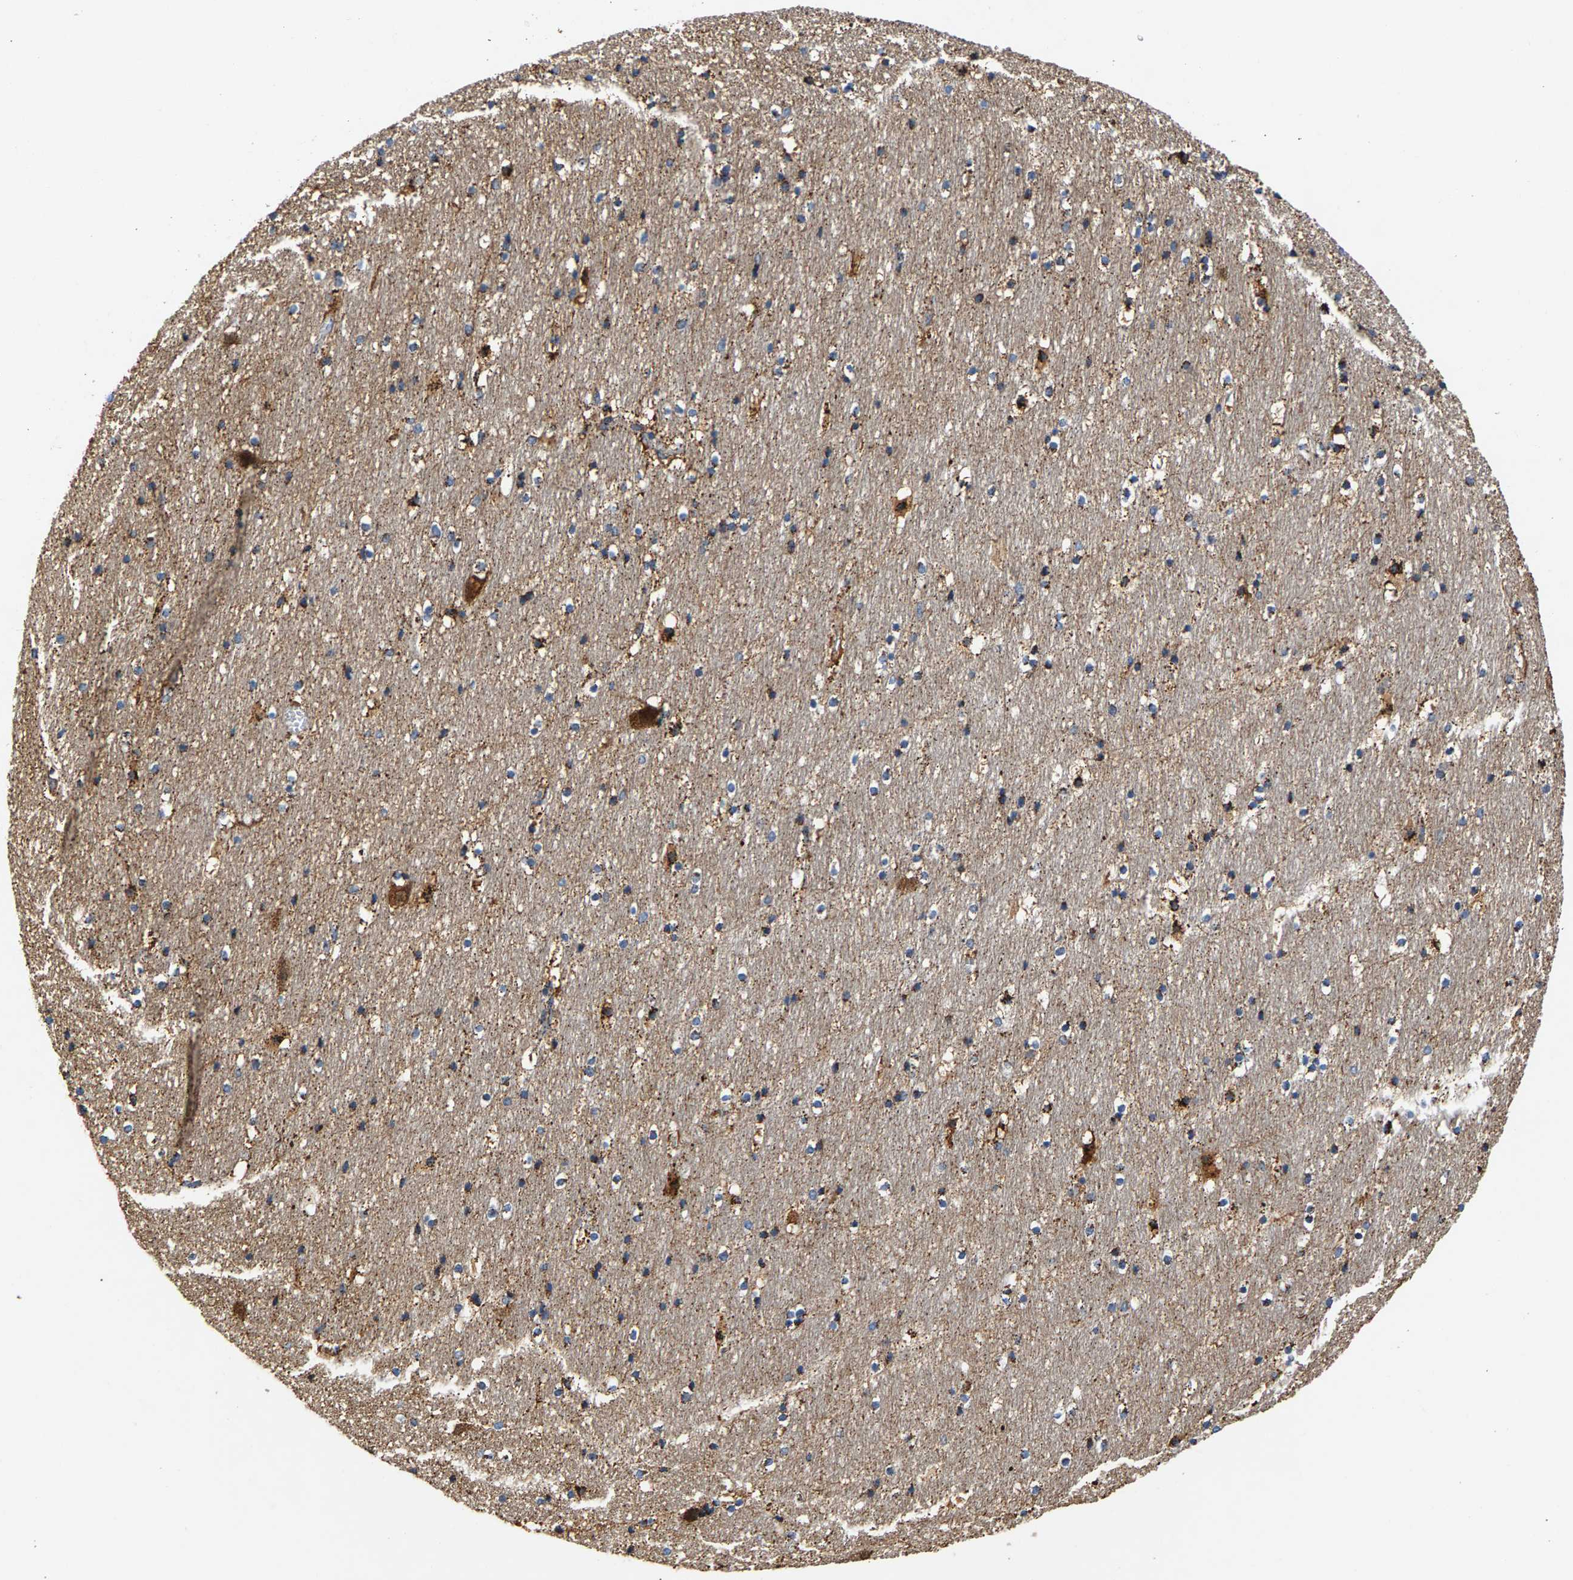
{"staining": {"intensity": "moderate", "quantity": "25%-75%", "location": "cytoplasmic/membranous"}, "tissue": "hippocampus", "cell_type": "Glial cells", "image_type": "normal", "snomed": [{"axis": "morphology", "description": "Normal tissue, NOS"}, {"axis": "topography", "description": "Hippocampus"}], "caption": "Immunohistochemical staining of unremarkable human hippocampus demonstrates 25%-75% levels of moderate cytoplasmic/membranous protein positivity in about 25%-75% of glial cells. (IHC, brightfield microscopy, high magnification).", "gene": "PDE1A", "patient": {"sex": "male", "age": 45}}